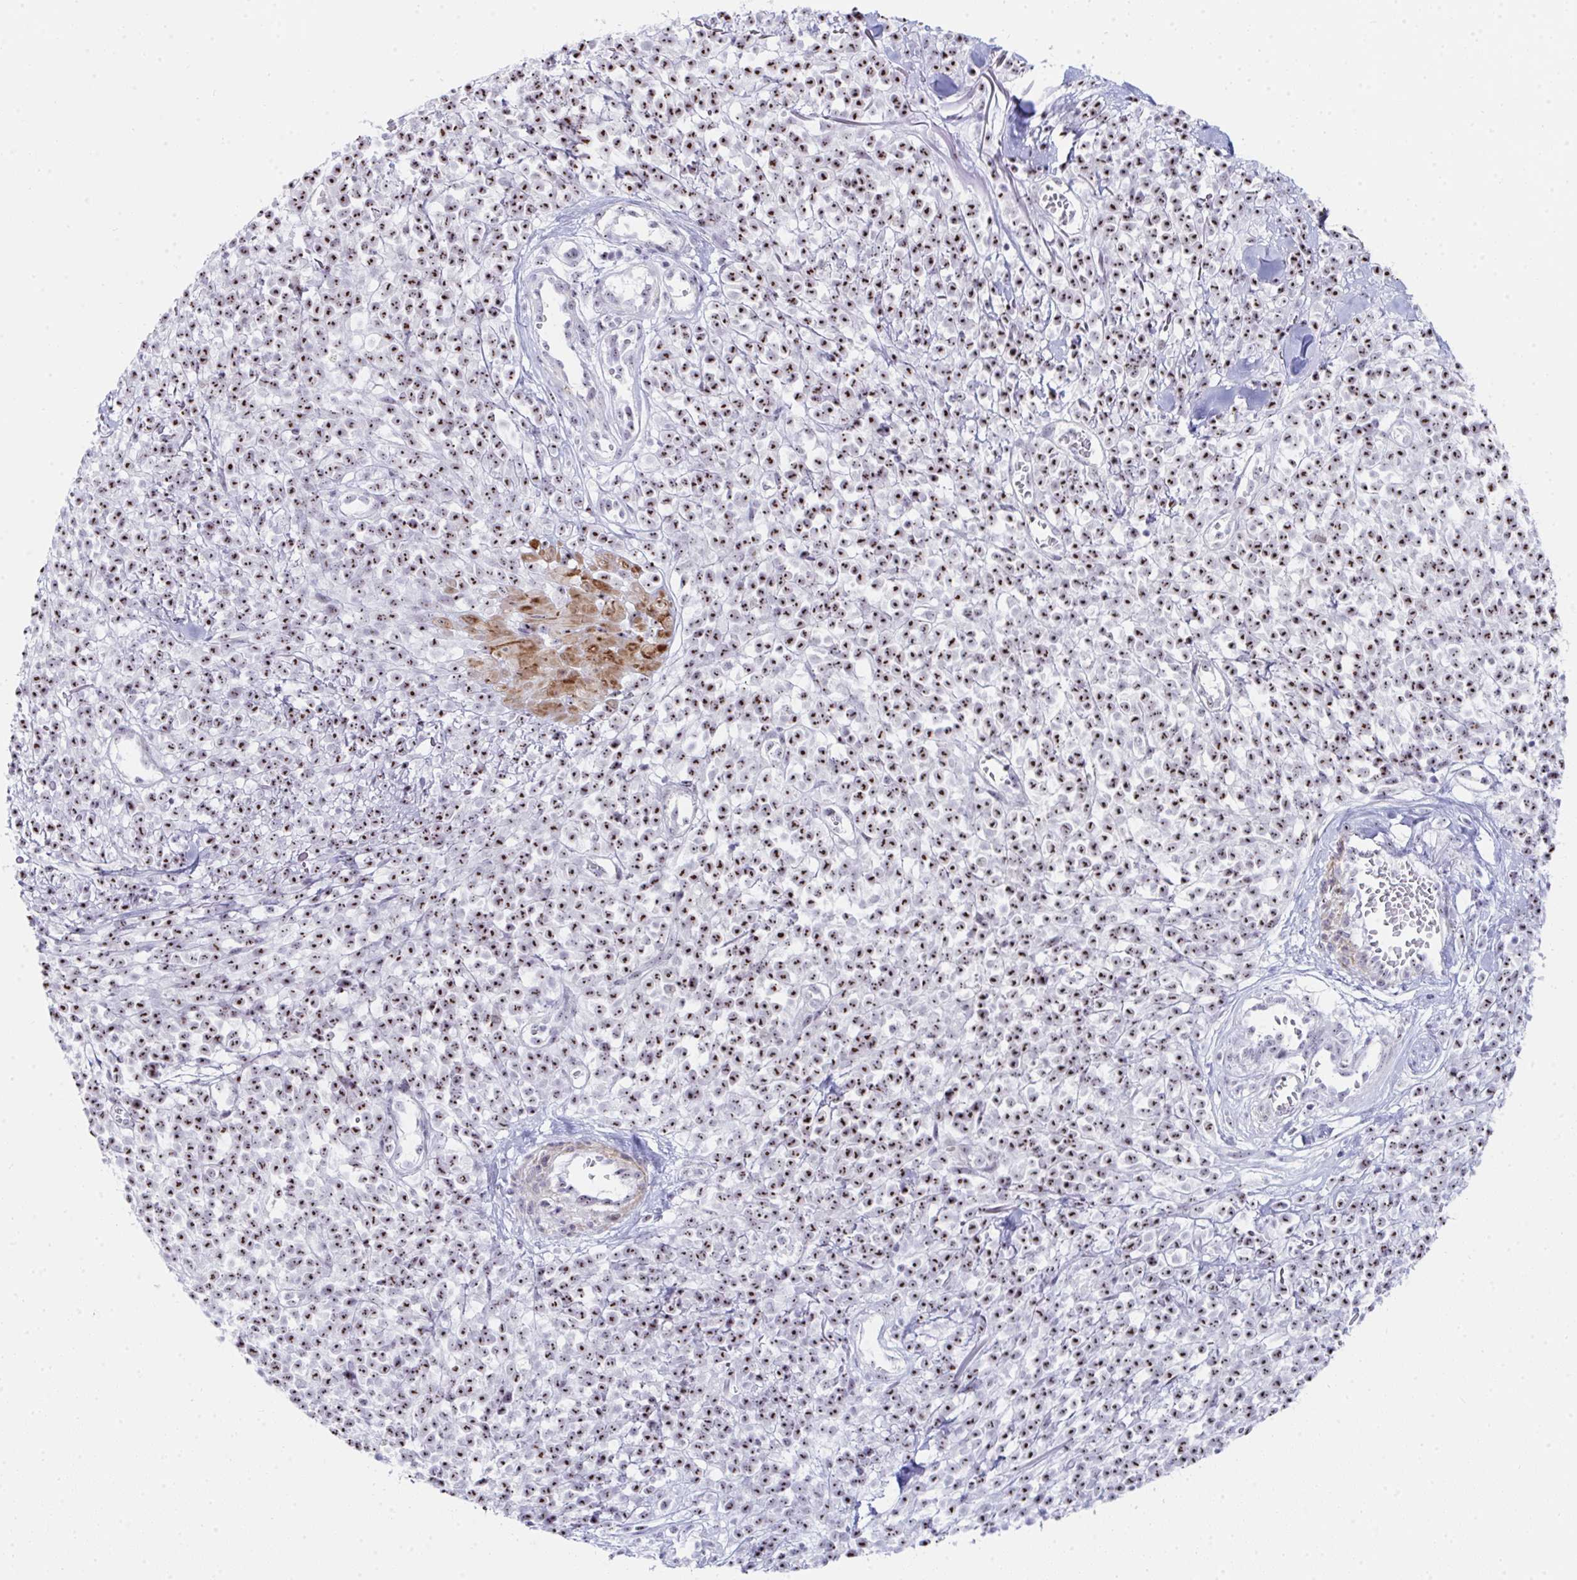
{"staining": {"intensity": "moderate", "quantity": ">75%", "location": "nuclear"}, "tissue": "melanoma", "cell_type": "Tumor cells", "image_type": "cancer", "snomed": [{"axis": "morphology", "description": "Malignant melanoma, NOS"}, {"axis": "topography", "description": "Skin"}, {"axis": "topography", "description": "Skin of trunk"}], "caption": "Immunohistochemistry histopathology image of human malignant melanoma stained for a protein (brown), which reveals medium levels of moderate nuclear expression in approximately >75% of tumor cells.", "gene": "NOP10", "patient": {"sex": "male", "age": 74}}